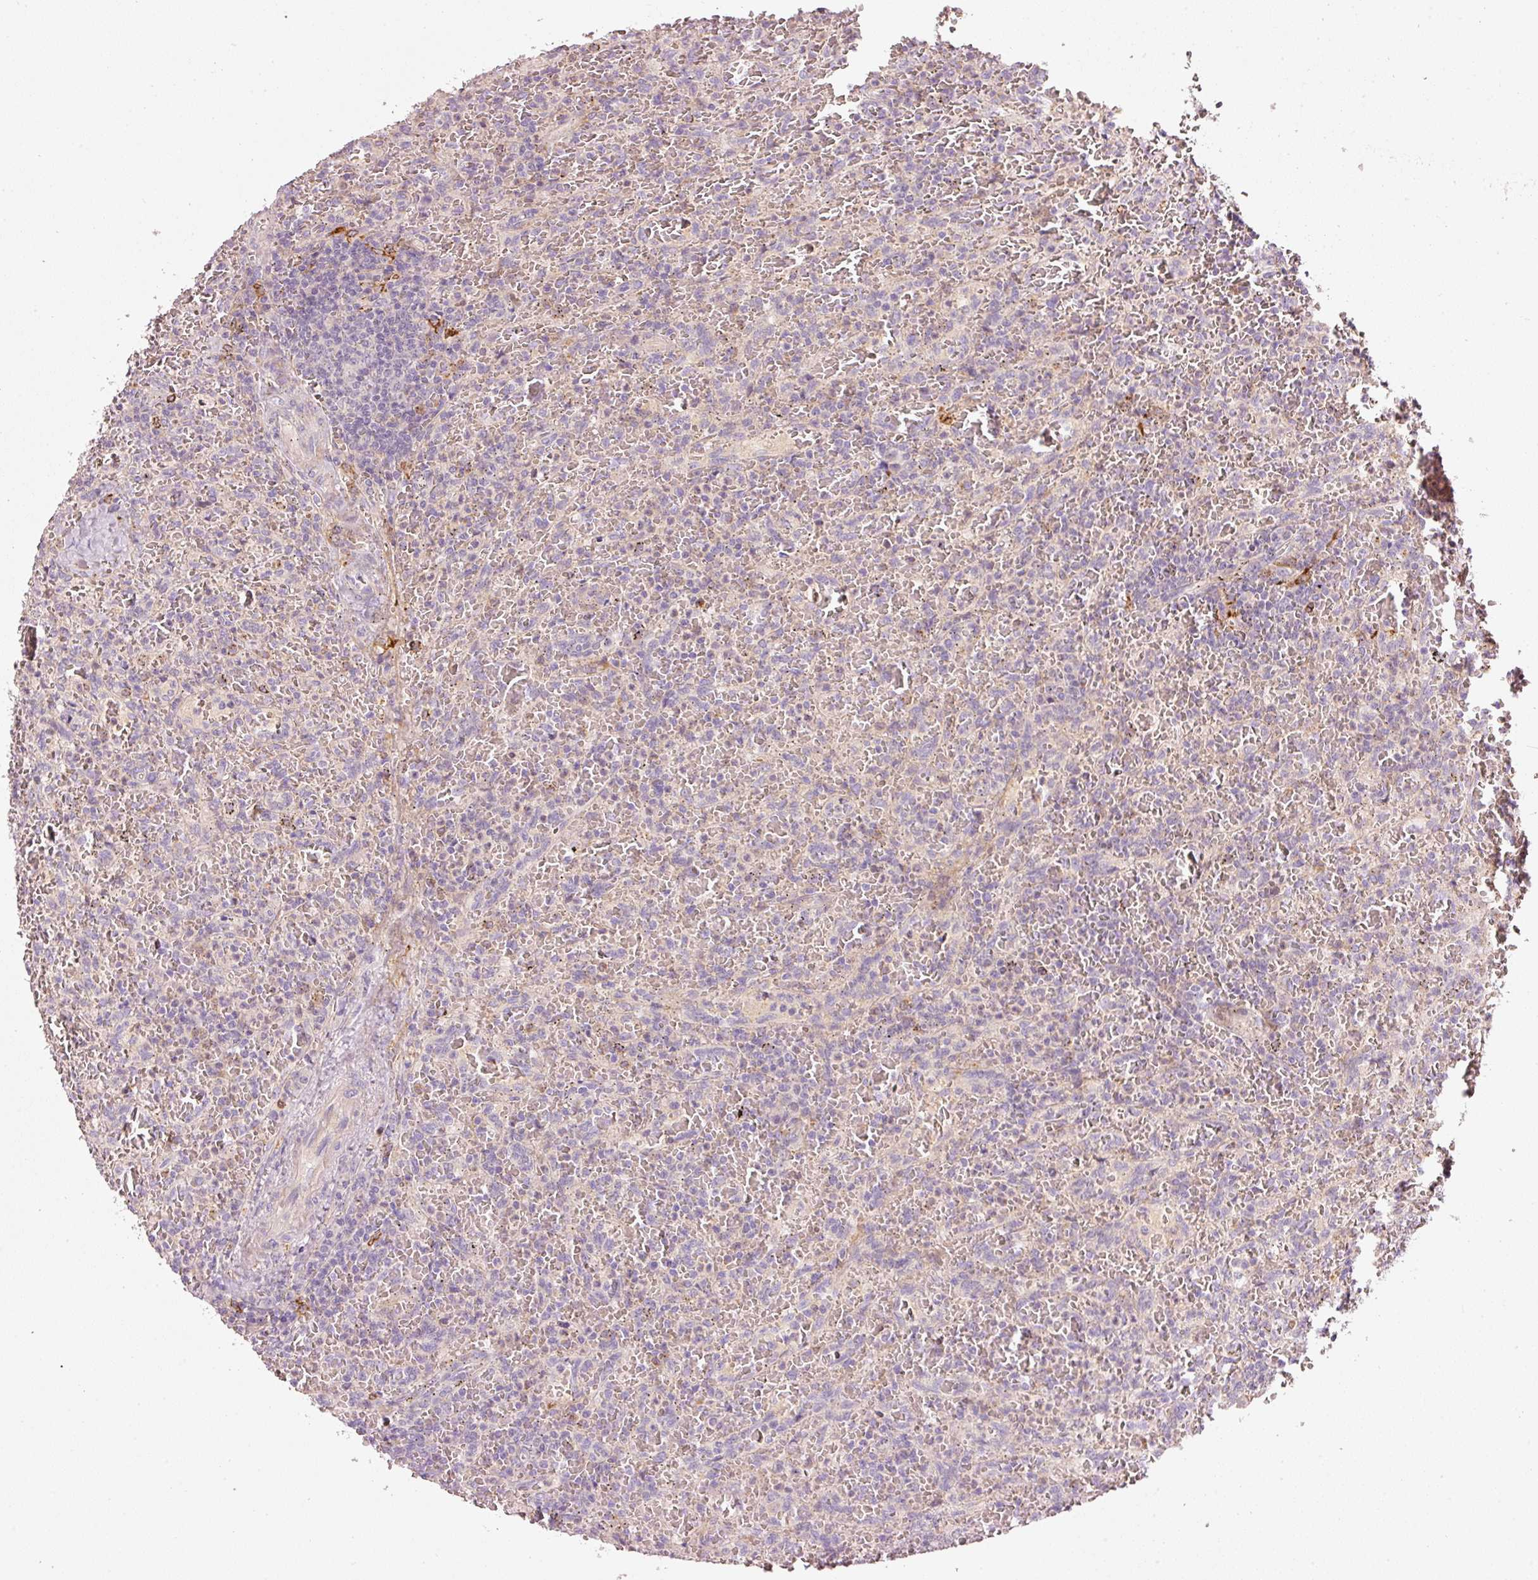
{"staining": {"intensity": "negative", "quantity": "none", "location": "none"}, "tissue": "lymphoma", "cell_type": "Tumor cells", "image_type": "cancer", "snomed": [{"axis": "morphology", "description": "Malignant lymphoma, non-Hodgkin's type, Low grade"}, {"axis": "topography", "description": "Spleen"}], "caption": "DAB immunohistochemical staining of low-grade malignant lymphoma, non-Hodgkin's type displays no significant staining in tumor cells.", "gene": "KLHL21", "patient": {"sex": "female", "age": 64}}